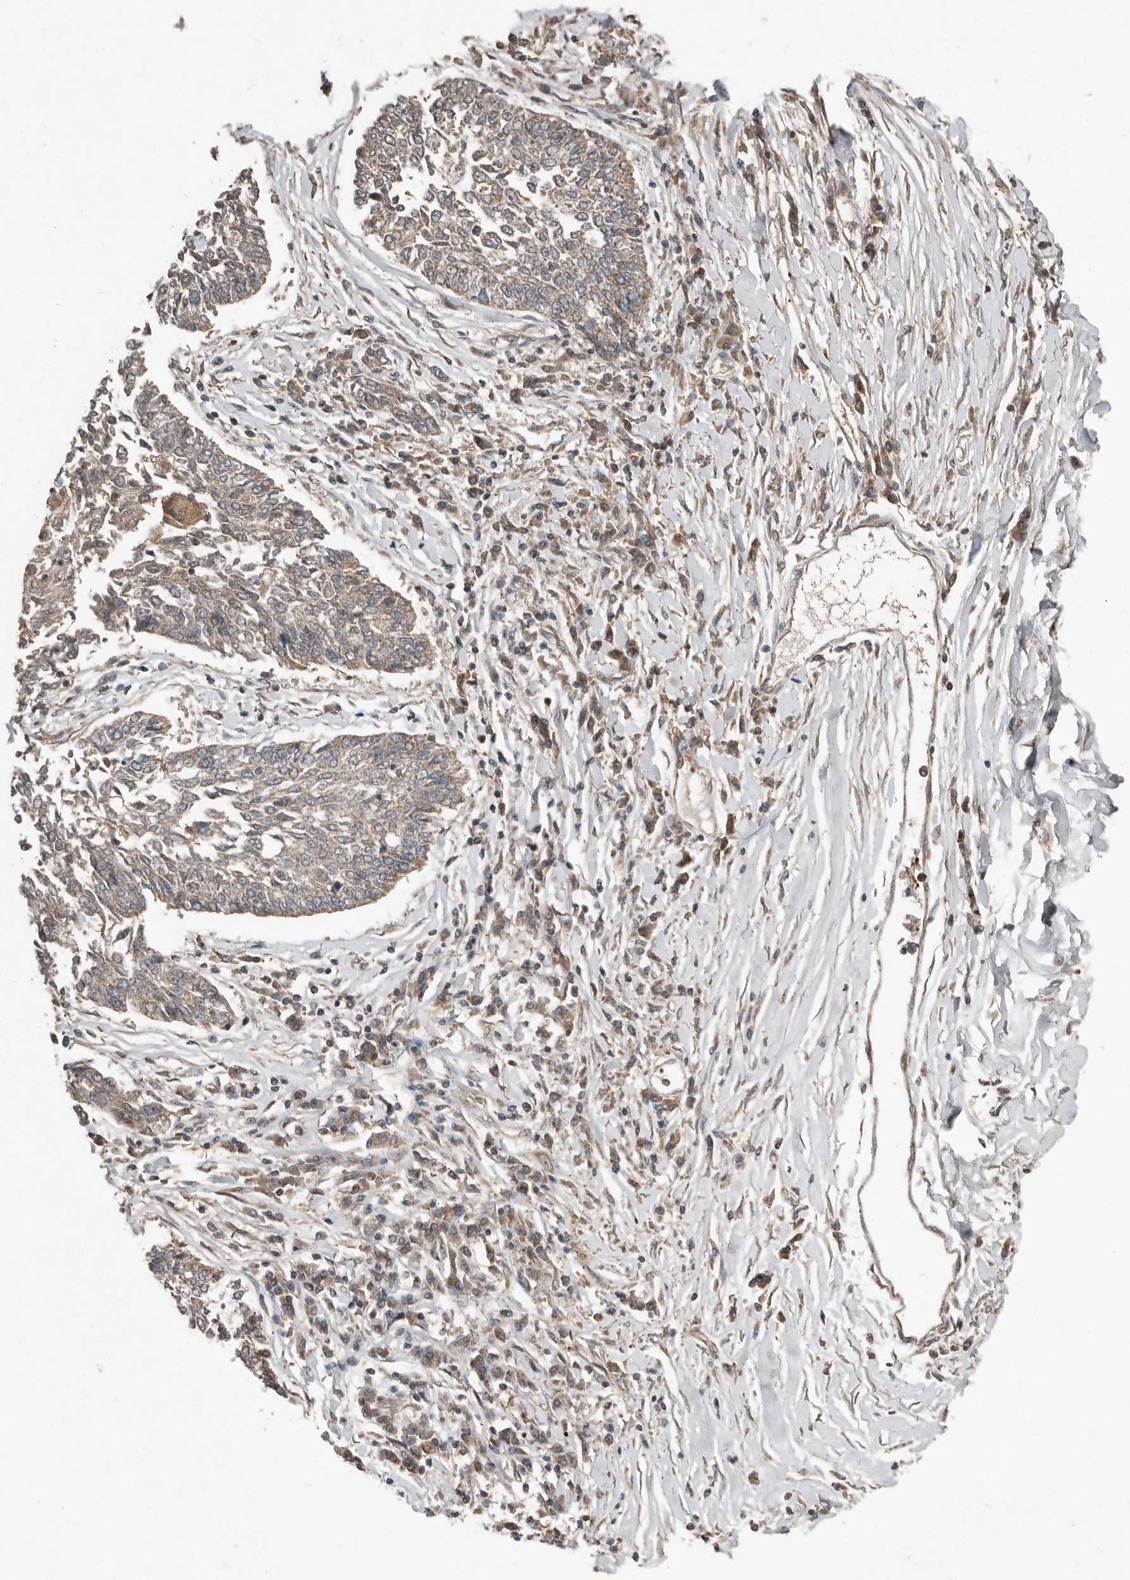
{"staining": {"intensity": "weak", "quantity": "25%-75%", "location": "cytoplasmic/membranous"}, "tissue": "lung cancer", "cell_type": "Tumor cells", "image_type": "cancer", "snomed": [{"axis": "morphology", "description": "Normal tissue, NOS"}, {"axis": "morphology", "description": "Squamous cell carcinoma, NOS"}, {"axis": "topography", "description": "Cartilage tissue"}, {"axis": "topography", "description": "Bronchus"}, {"axis": "topography", "description": "Lung"}, {"axis": "topography", "description": "Peripheral nerve tissue"}], "caption": "Lung cancer (squamous cell carcinoma) stained with a protein marker exhibits weak staining in tumor cells.", "gene": "SLC6A7", "patient": {"sex": "female", "age": 49}}